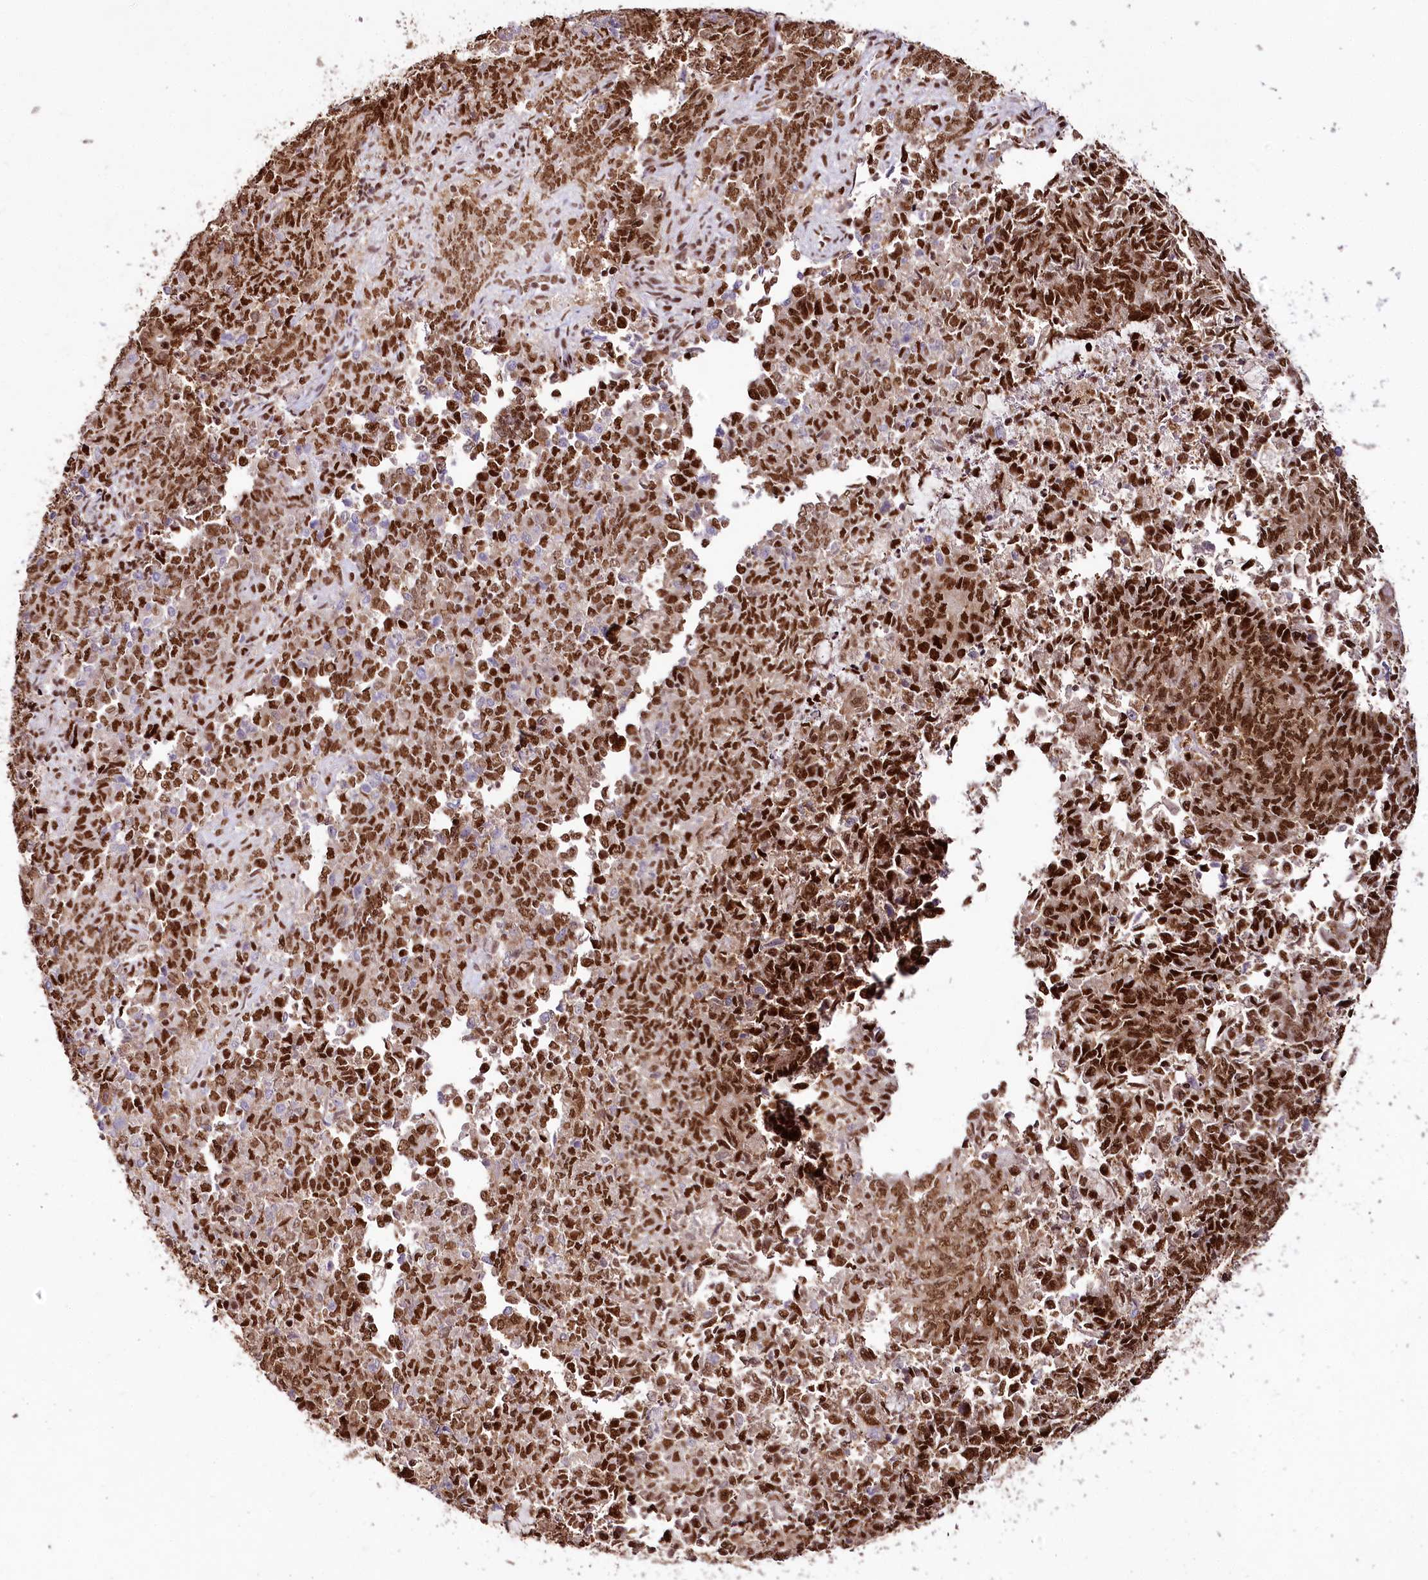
{"staining": {"intensity": "strong", "quantity": ">75%", "location": "nuclear"}, "tissue": "endometrial cancer", "cell_type": "Tumor cells", "image_type": "cancer", "snomed": [{"axis": "morphology", "description": "Adenocarcinoma, NOS"}, {"axis": "topography", "description": "Endometrium"}], "caption": "Endometrial cancer (adenocarcinoma) stained with DAB IHC demonstrates high levels of strong nuclear expression in about >75% of tumor cells.", "gene": "SMARCE1", "patient": {"sex": "female", "age": 80}}